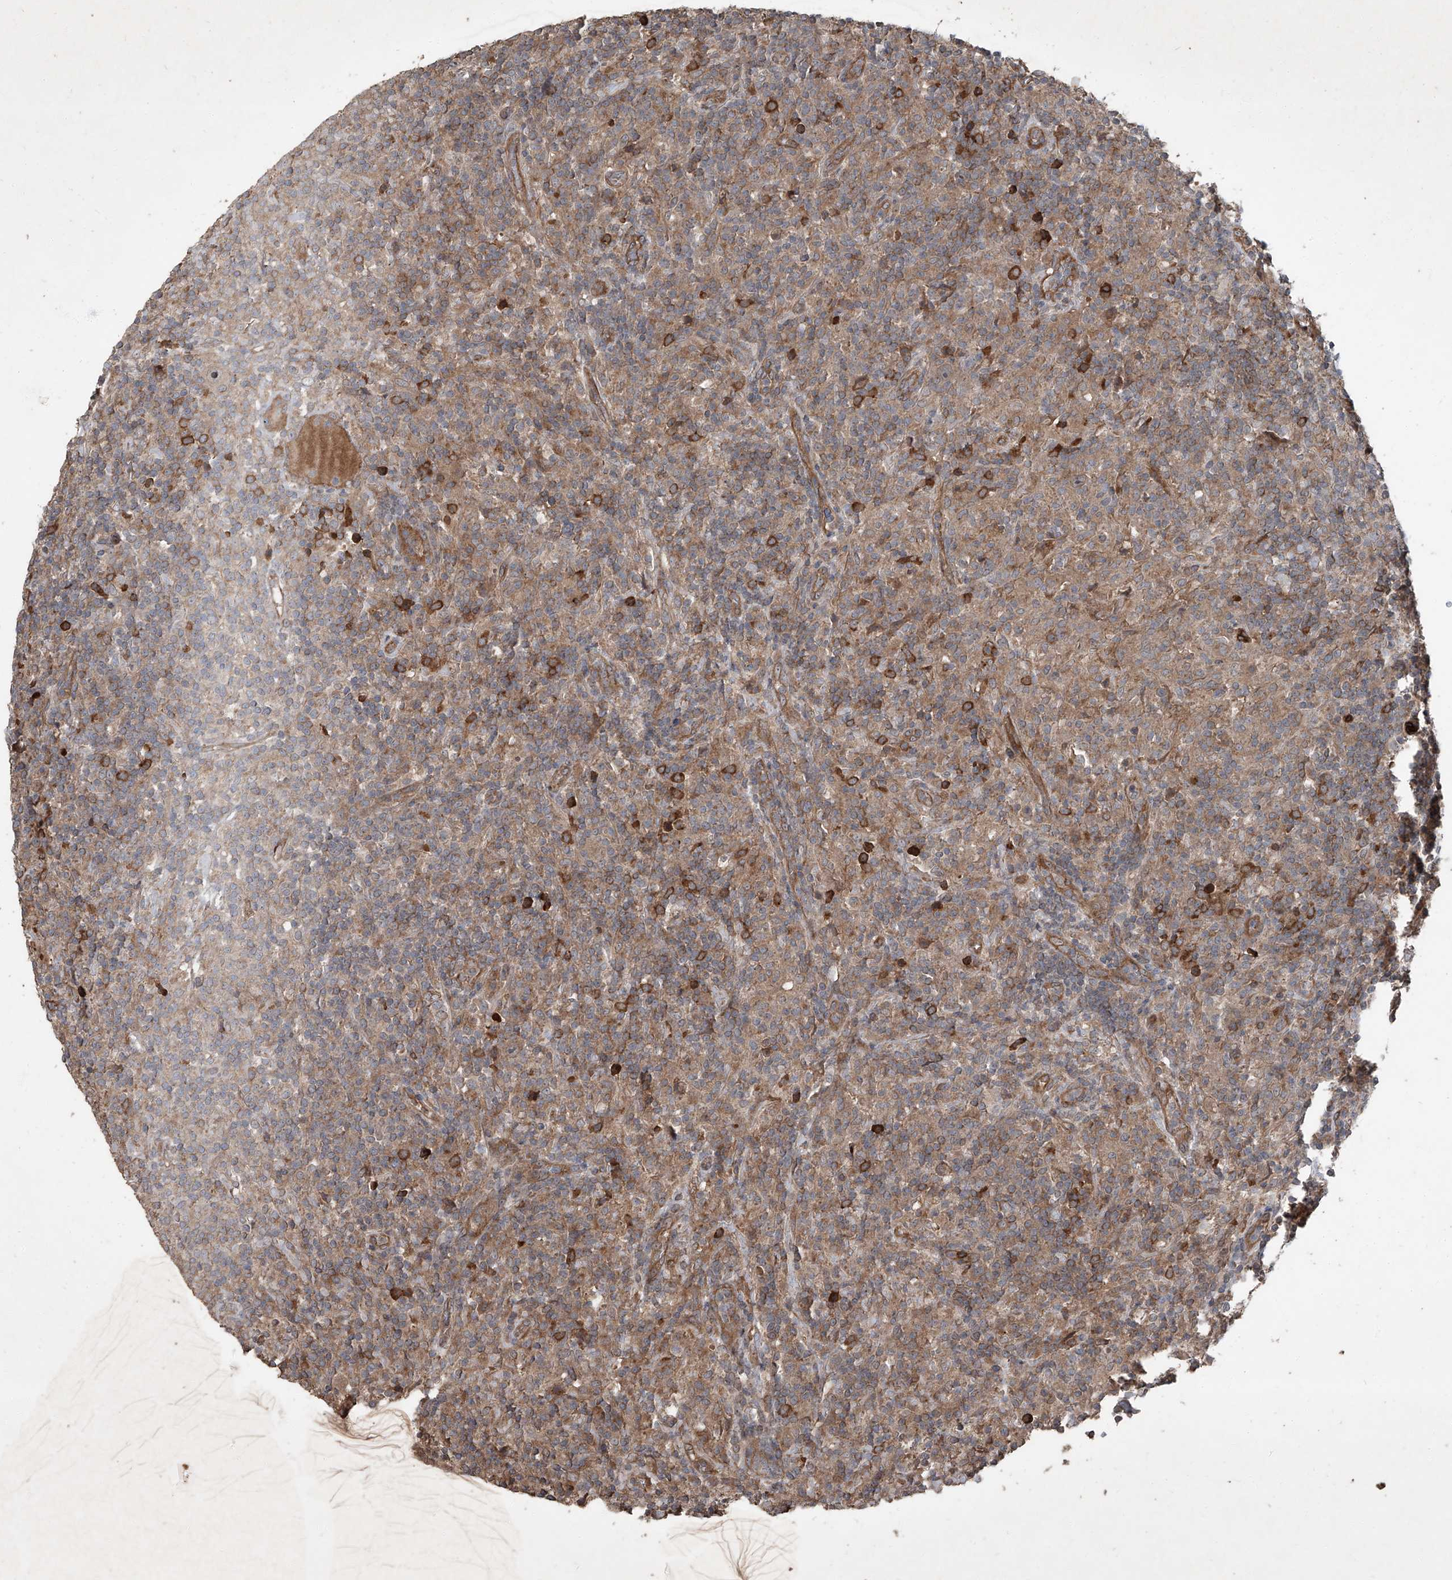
{"staining": {"intensity": "weak", "quantity": ">75%", "location": "cytoplasmic/membranous"}, "tissue": "lymphoma", "cell_type": "Tumor cells", "image_type": "cancer", "snomed": [{"axis": "morphology", "description": "Hodgkin's disease, NOS"}, {"axis": "topography", "description": "Lymph node"}], "caption": "Human lymphoma stained with a brown dye demonstrates weak cytoplasmic/membranous positive staining in about >75% of tumor cells.", "gene": "CCN1", "patient": {"sex": "male", "age": 70}}